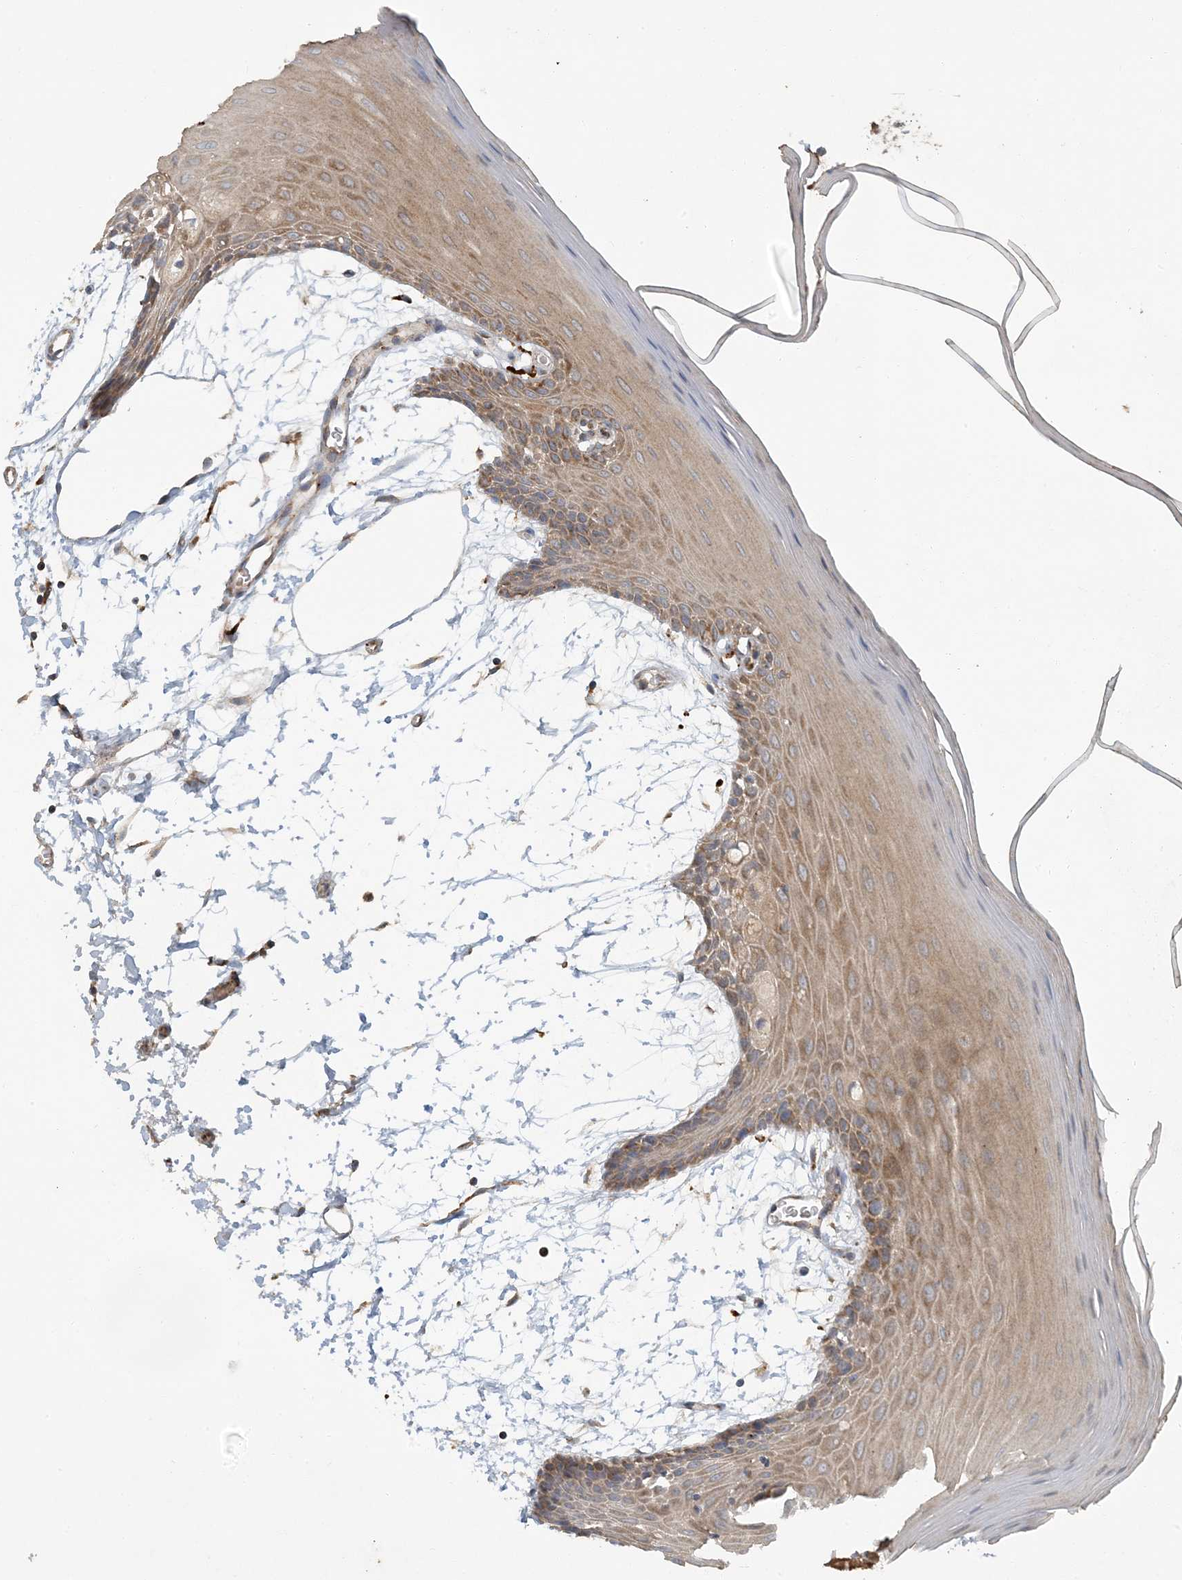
{"staining": {"intensity": "moderate", "quantity": ">75%", "location": "cytoplasmic/membranous"}, "tissue": "oral mucosa", "cell_type": "Squamous epithelial cells", "image_type": "normal", "snomed": [{"axis": "morphology", "description": "Normal tissue, NOS"}, {"axis": "topography", "description": "Skeletal muscle"}, {"axis": "topography", "description": "Oral tissue"}, {"axis": "topography", "description": "Salivary gland"}, {"axis": "topography", "description": "Peripheral nerve tissue"}], "caption": "DAB immunohistochemical staining of unremarkable oral mucosa demonstrates moderate cytoplasmic/membranous protein expression in about >75% of squamous epithelial cells.", "gene": "LTN1", "patient": {"sex": "male", "age": 54}}